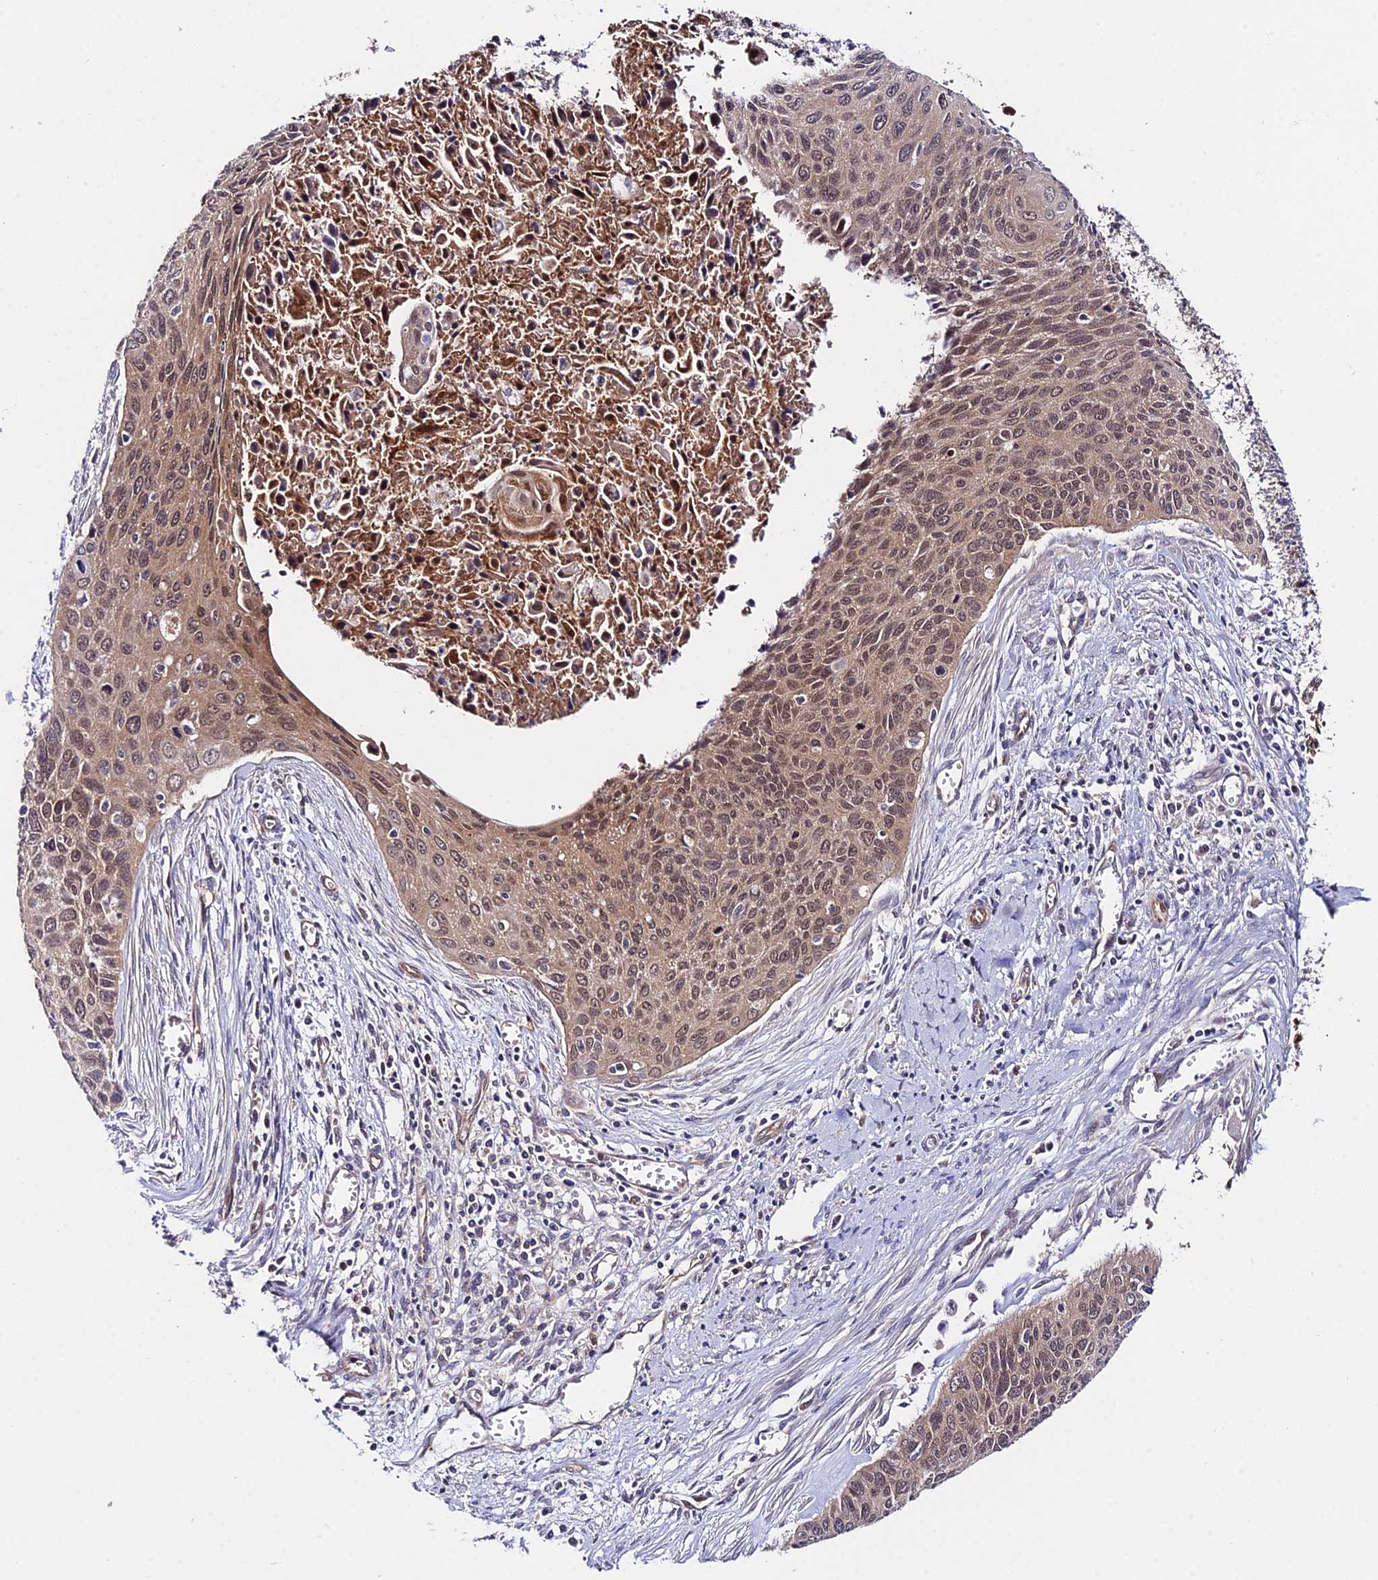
{"staining": {"intensity": "weak", "quantity": "25%-75%", "location": "cytoplasmic/membranous,nuclear"}, "tissue": "cervical cancer", "cell_type": "Tumor cells", "image_type": "cancer", "snomed": [{"axis": "morphology", "description": "Squamous cell carcinoma, NOS"}, {"axis": "topography", "description": "Cervix"}], "caption": "Protein staining reveals weak cytoplasmic/membranous and nuclear expression in about 25%-75% of tumor cells in cervical cancer (squamous cell carcinoma).", "gene": "PPP2R2C", "patient": {"sex": "female", "age": 55}}